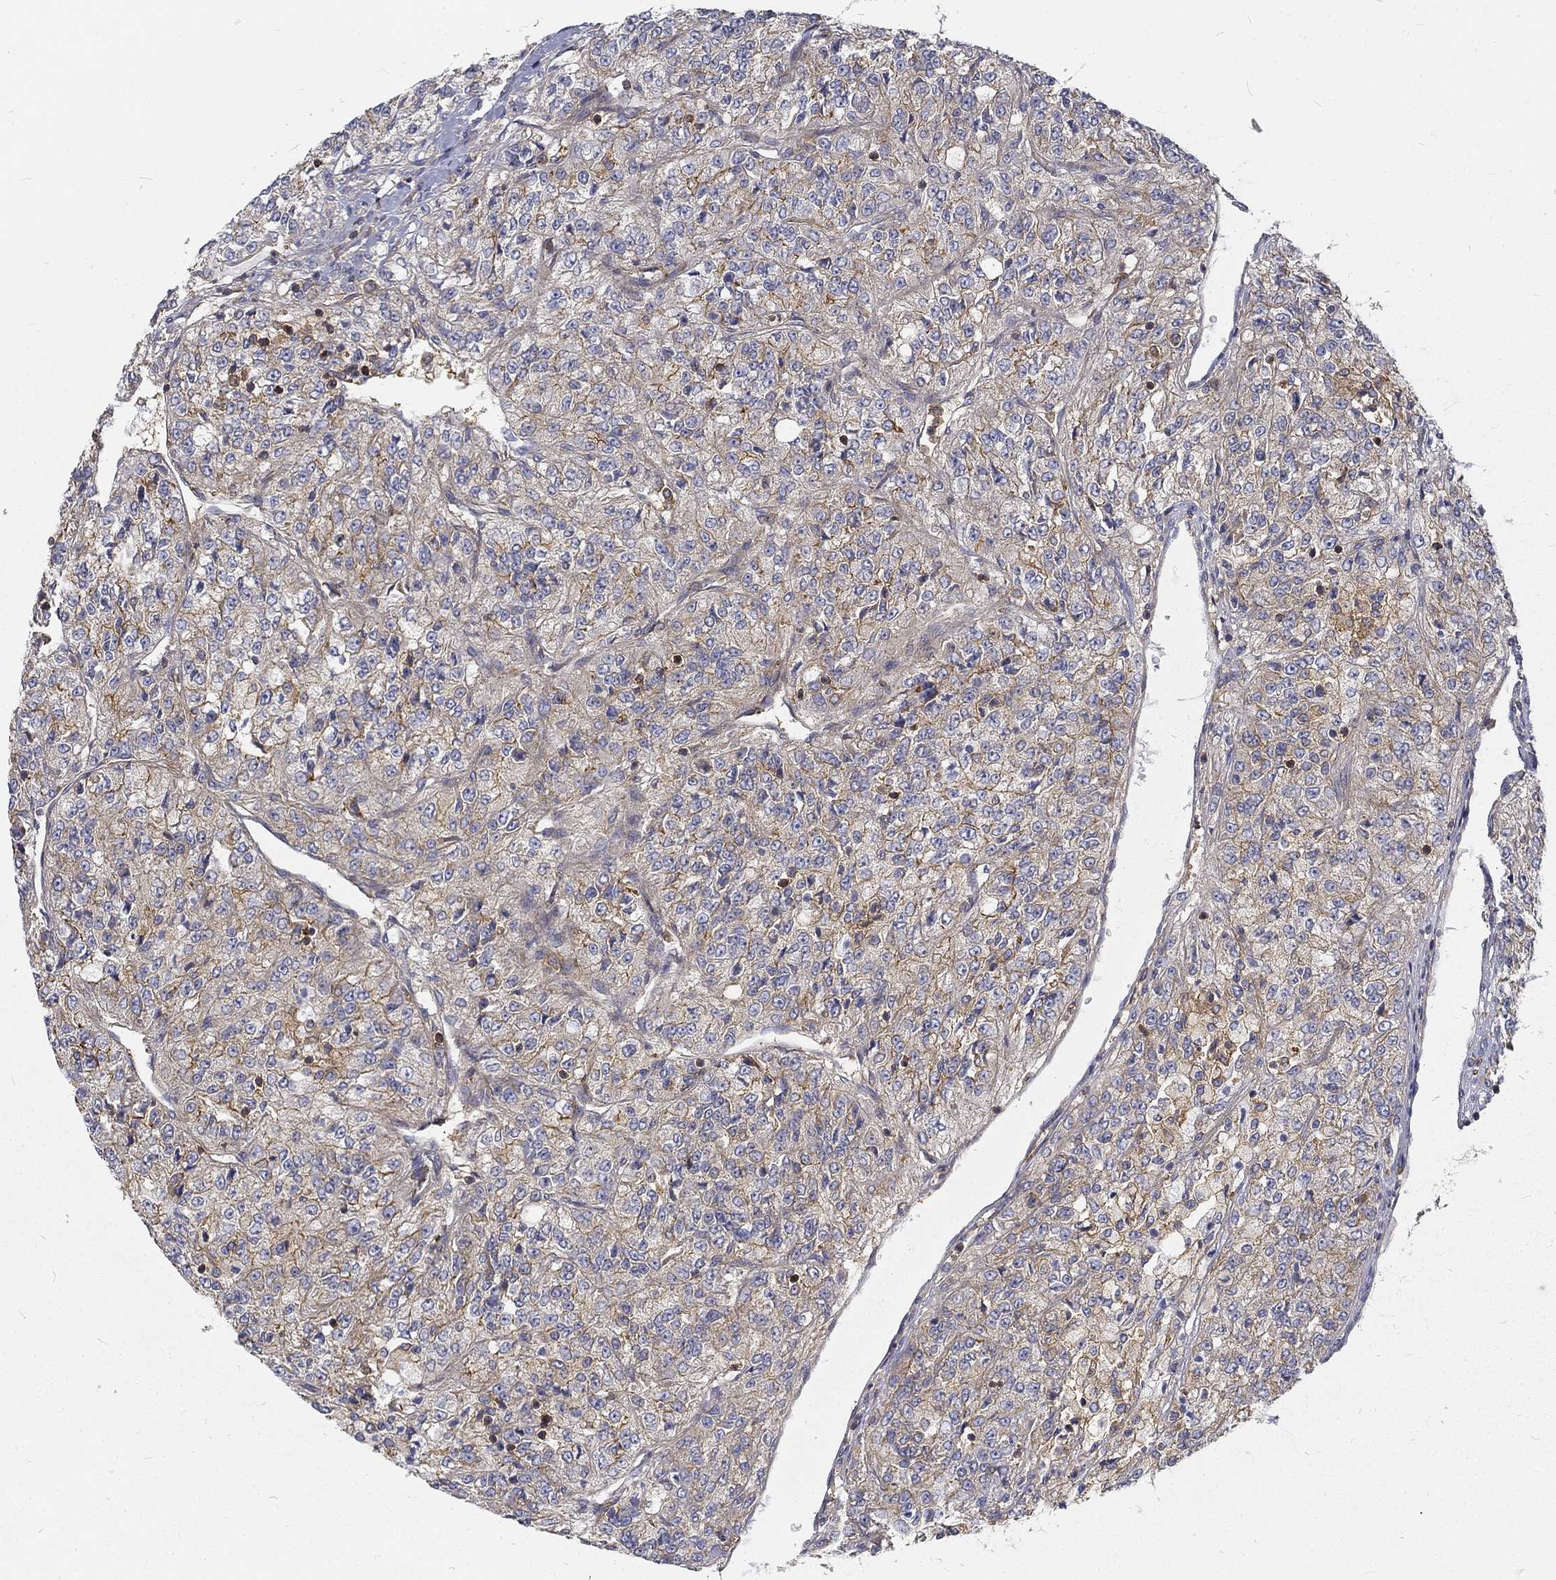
{"staining": {"intensity": "moderate", "quantity": "<25%", "location": "cytoplasmic/membranous"}, "tissue": "renal cancer", "cell_type": "Tumor cells", "image_type": "cancer", "snomed": [{"axis": "morphology", "description": "Adenocarcinoma, NOS"}, {"axis": "topography", "description": "Kidney"}], "caption": "Immunohistochemistry (IHC) micrograph of neoplastic tissue: renal cancer stained using immunohistochemistry (IHC) exhibits low levels of moderate protein expression localized specifically in the cytoplasmic/membranous of tumor cells, appearing as a cytoplasmic/membranous brown color.", "gene": "MTMR11", "patient": {"sex": "female", "age": 63}}